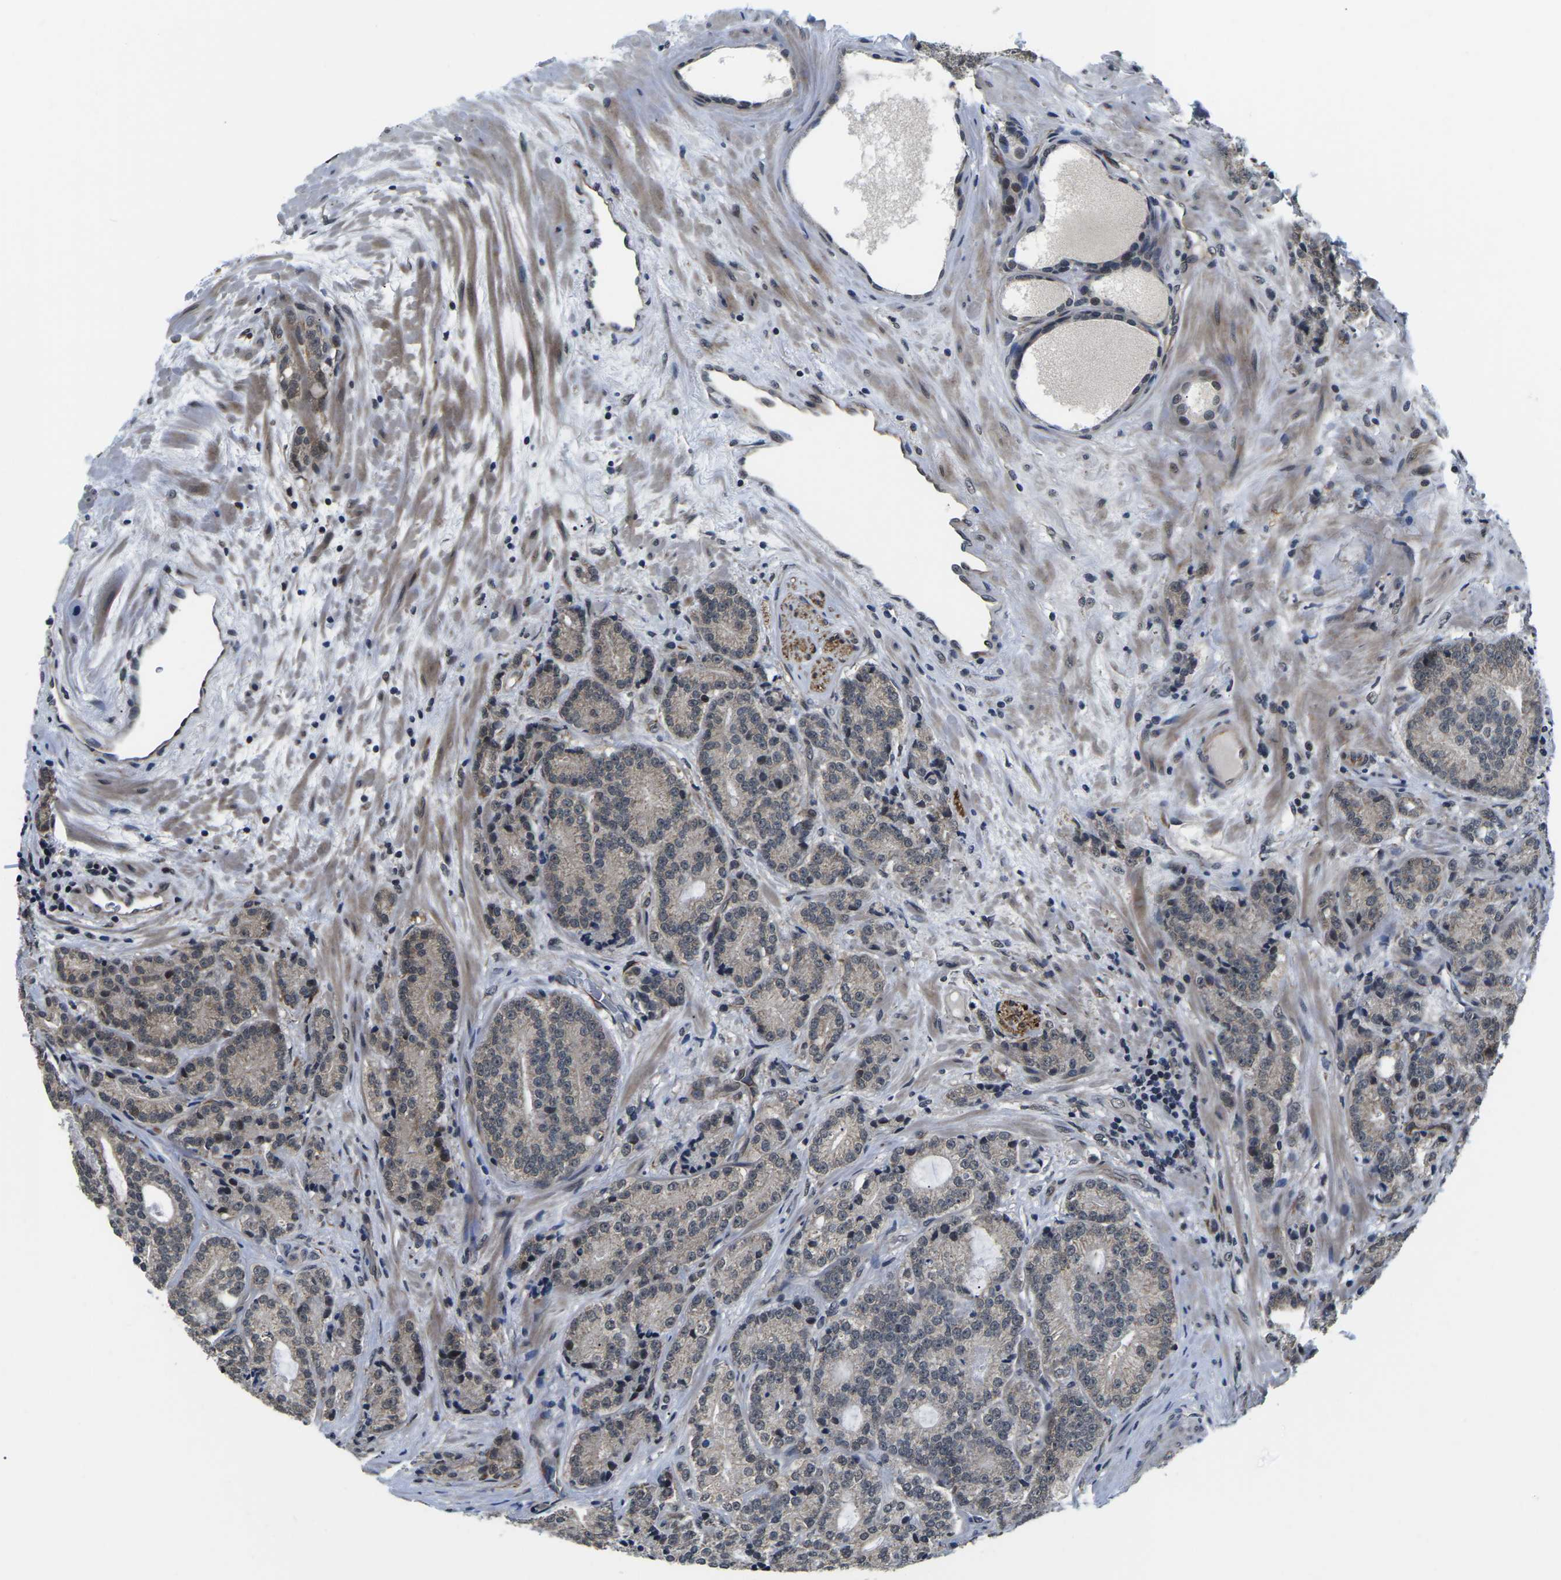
{"staining": {"intensity": "weak", "quantity": "25%-75%", "location": "cytoplasmic/membranous,nuclear"}, "tissue": "prostate cancer", "cell_type": "Tumor cells", "image_type": "cancer", "snomed": [{"axis": "morphology", "description": "Adenocarcinoma, High grade"}, {"axis": "topography", "description": "Prostate"}], "caption": "About 25%-75% of tumor cells in human prostate cancer (high-grade adenocarcinoma) demonstrate weak cytoplasmic/membranous and nuclear protein expression as visualized by brown immunohistochemical staining.", "gene": "CCNE1", "patient": {"sex": "male", "age": 61}}